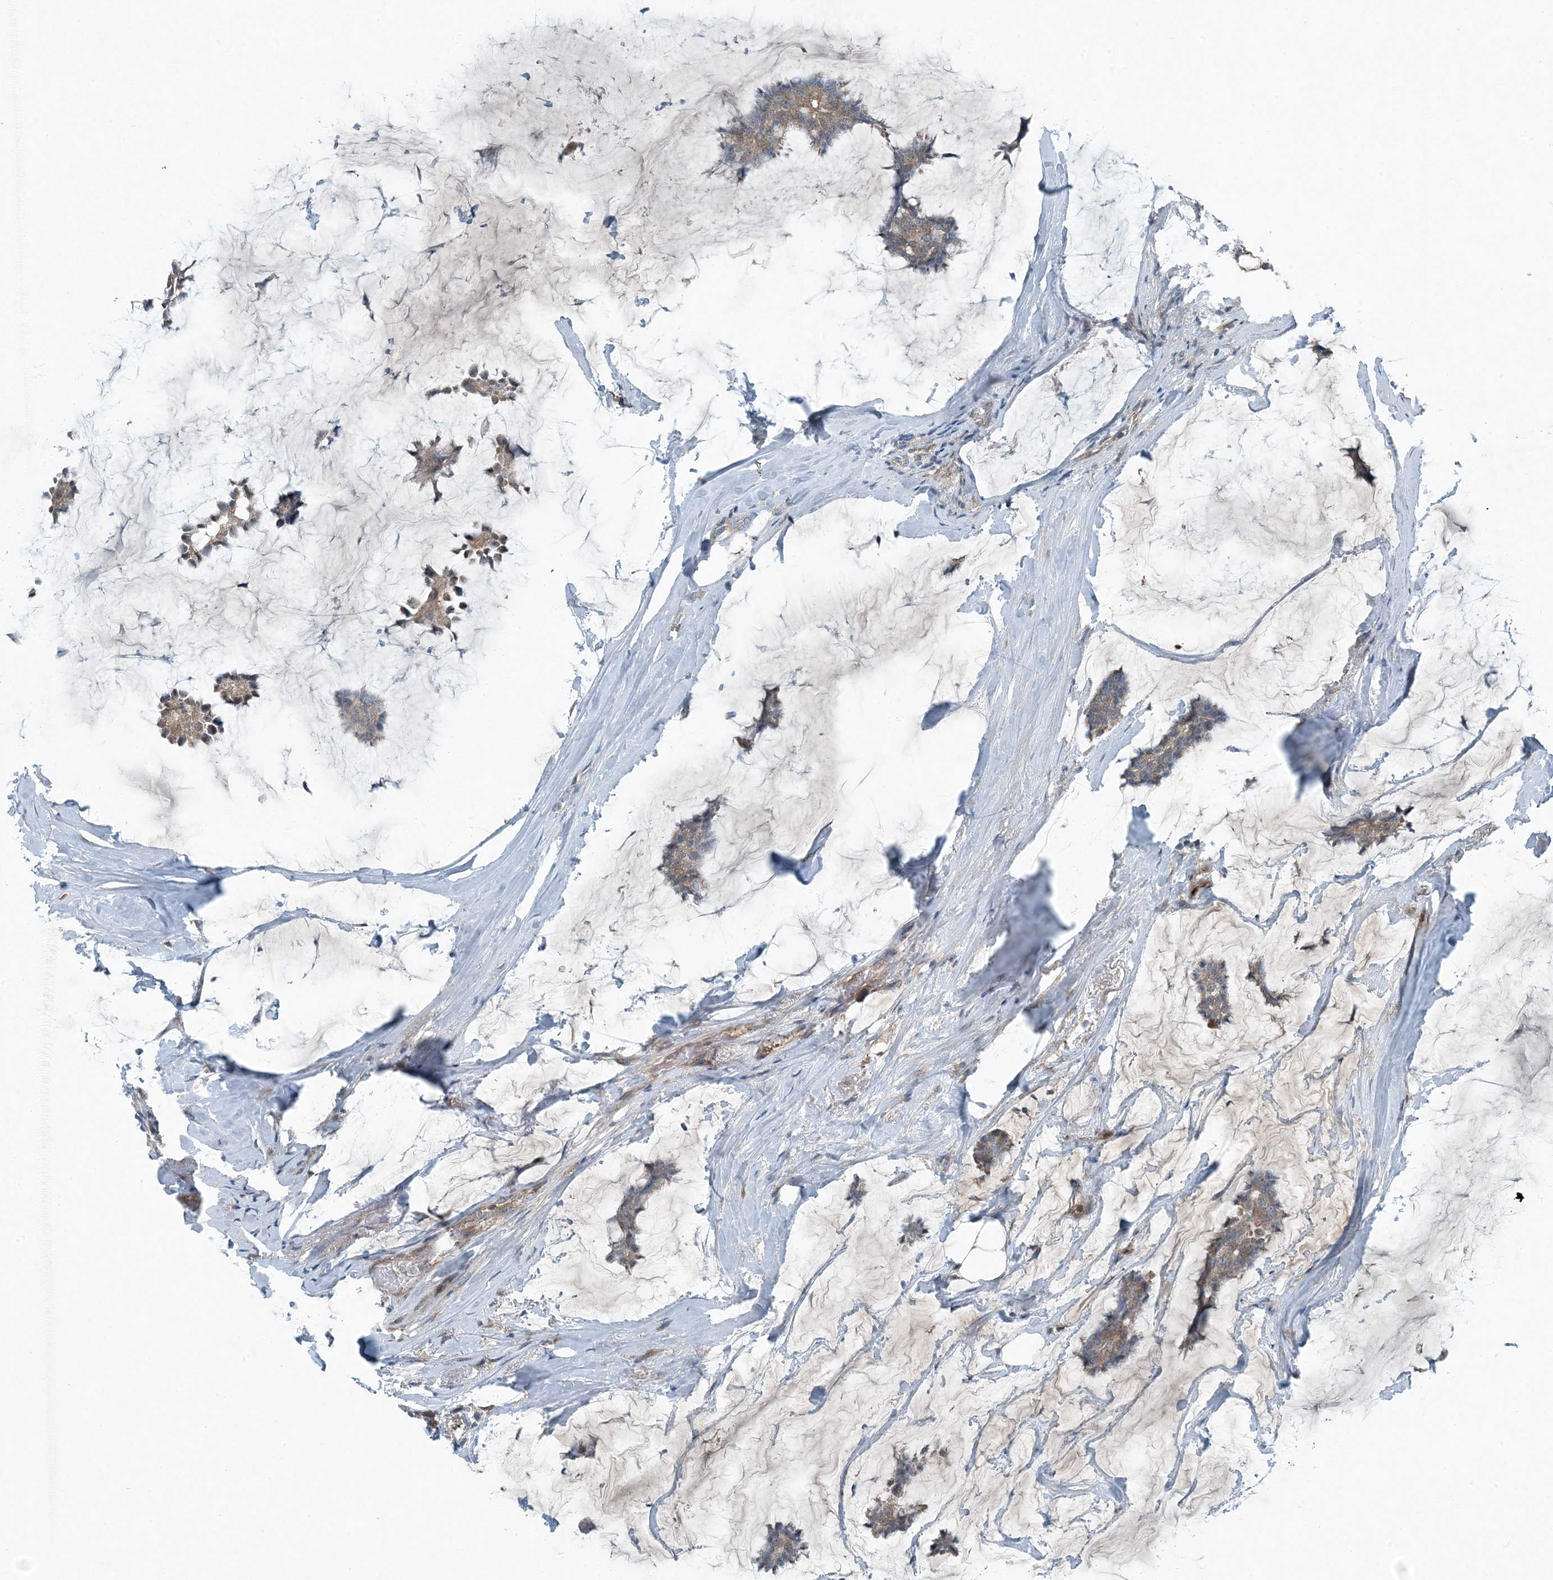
{"staining": {"intensity": "moderate", "quantity": "25%-75%", "location": "cytoplasmic/membranous"}, "tissue": "breast cancer", "cell_type": "Tumor cells", "image_type": "cancer", "snomed": [{"axis": "morphology", "description": "Duct carcinoma"}, {"axis": "topography", "description": "Breast"}], "caption": "Brown immunohistochemical staining in breast cancer (infiltrating ductal carcinoma) displays moderate cytoplasmic/membranous expression in about 25%-75% of tumor cells. (DAB (3,3'-diaminobenzidine) IHC with brightfield microscopy, high magnification).", "gene": "APOM", "patient": {"sex": "female", "age": 93}}